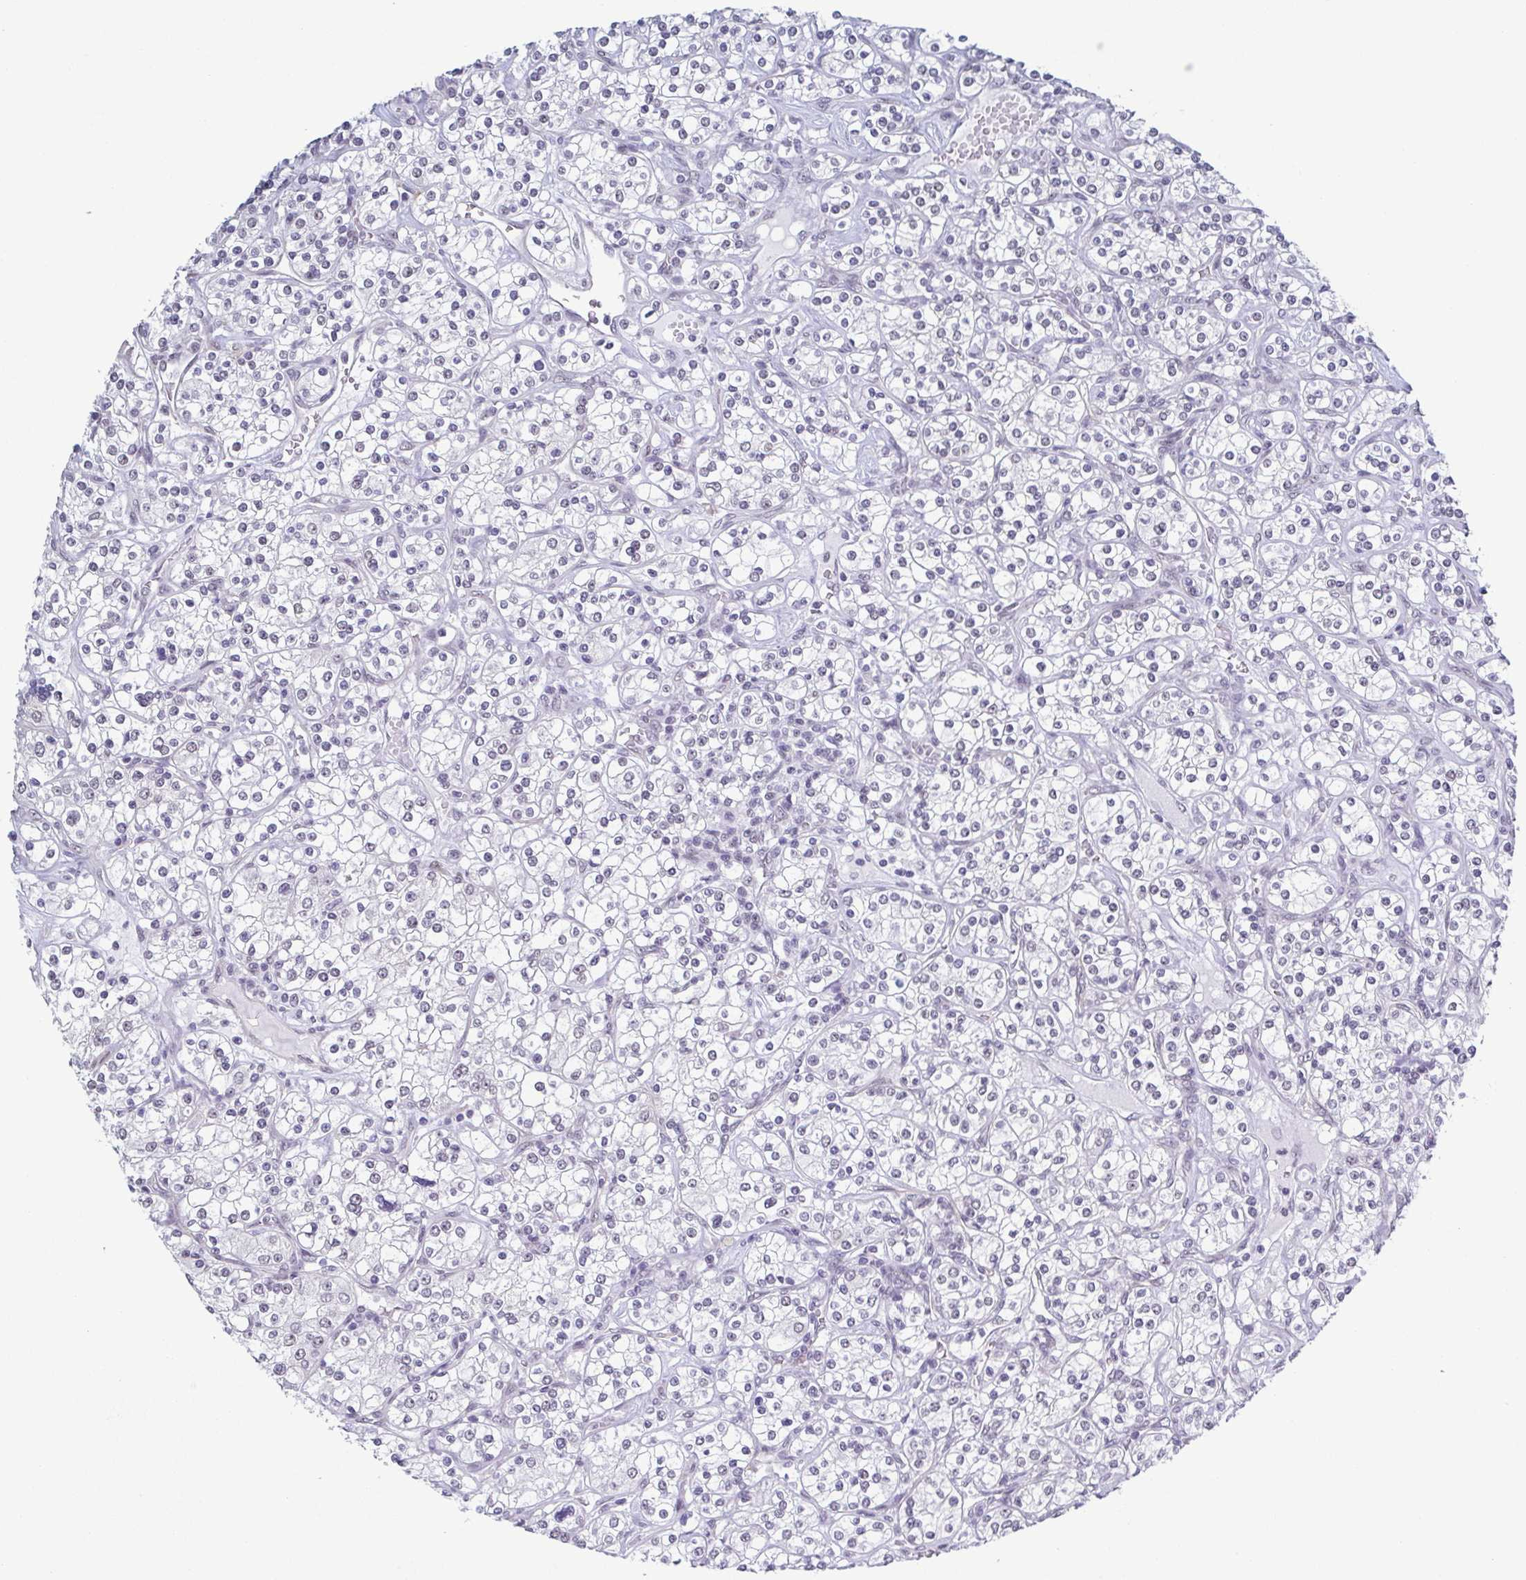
{"staining": {"intensity": "negative", "quantity": "none", "location": "none"}, "tissue": "renal cancer", "cell_type": "Tumor cells", "image_type": "cancer", "snomed": [{"axis": "morphology", "description": "Adenocarcinoma, NOS"}, {"axis": "topography", "description": "Kidney"}], "caption": "A high-resolution image shows IHC staining of renal cancer, which shows no significant expression in tumor cells.", "gene": "TMEM92", "patient": {"sex": "male", "age": 77}}